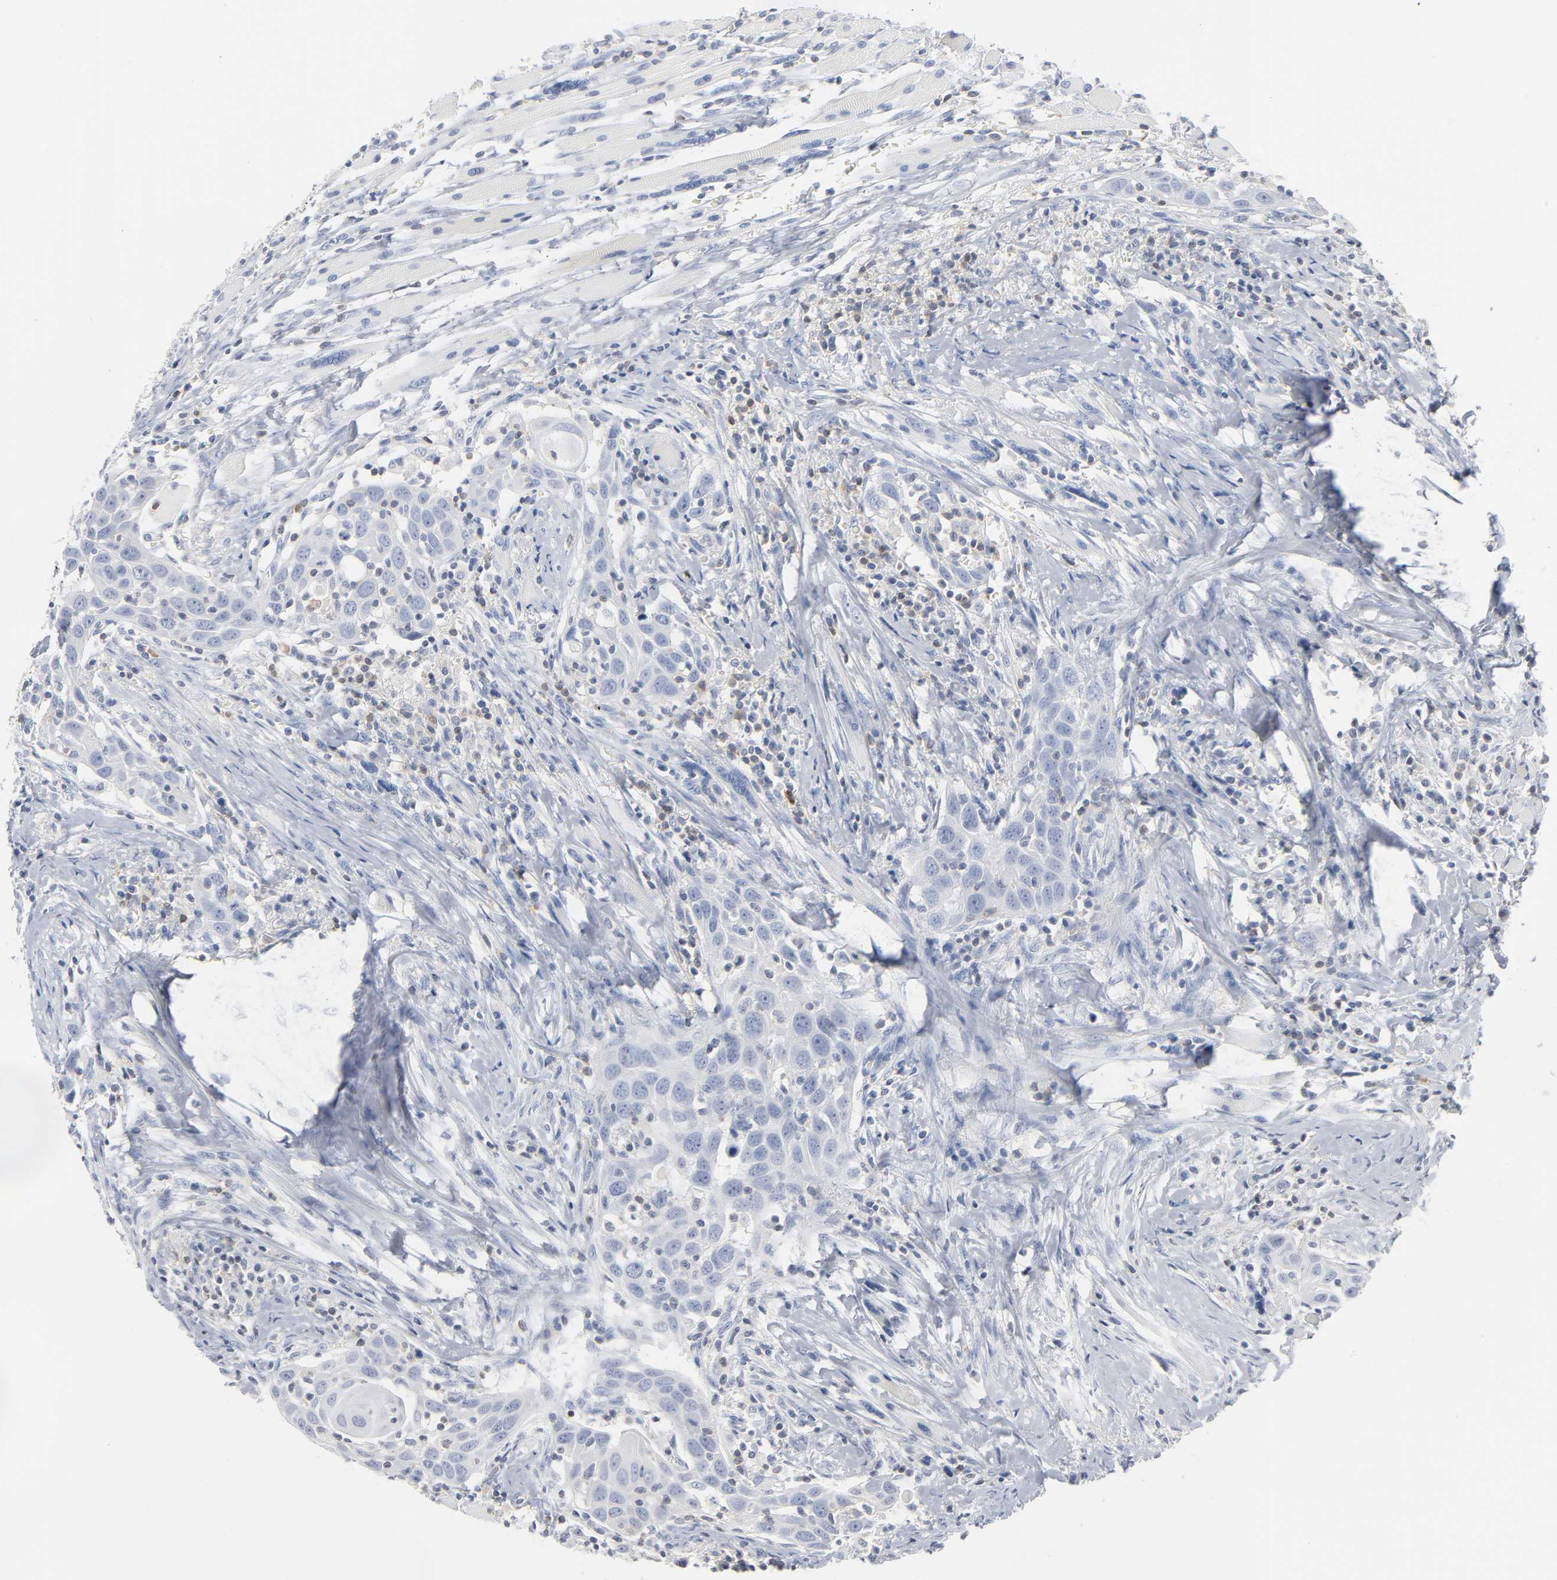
{"staining": {"intensity": "negative", "quantity": "none", "location": "none"}, "tissue": "head and neck cancer", "cell_type": "Tumor cells", "image_type": "cancer", "snomed": [{"axis": "morphology", "description": "Squamous cell carcinoma, NOS"}, {"axis": "topography", "description": "Oral tissue"}, {"axis": "topography", "description": "Head-Neck"}], "caption": "Tumor cells are negative for protein expression in human head and neck squamous cell carcinoma.", "gene": "PTK2B", "patient": {"sex": "female", "age": 50}}